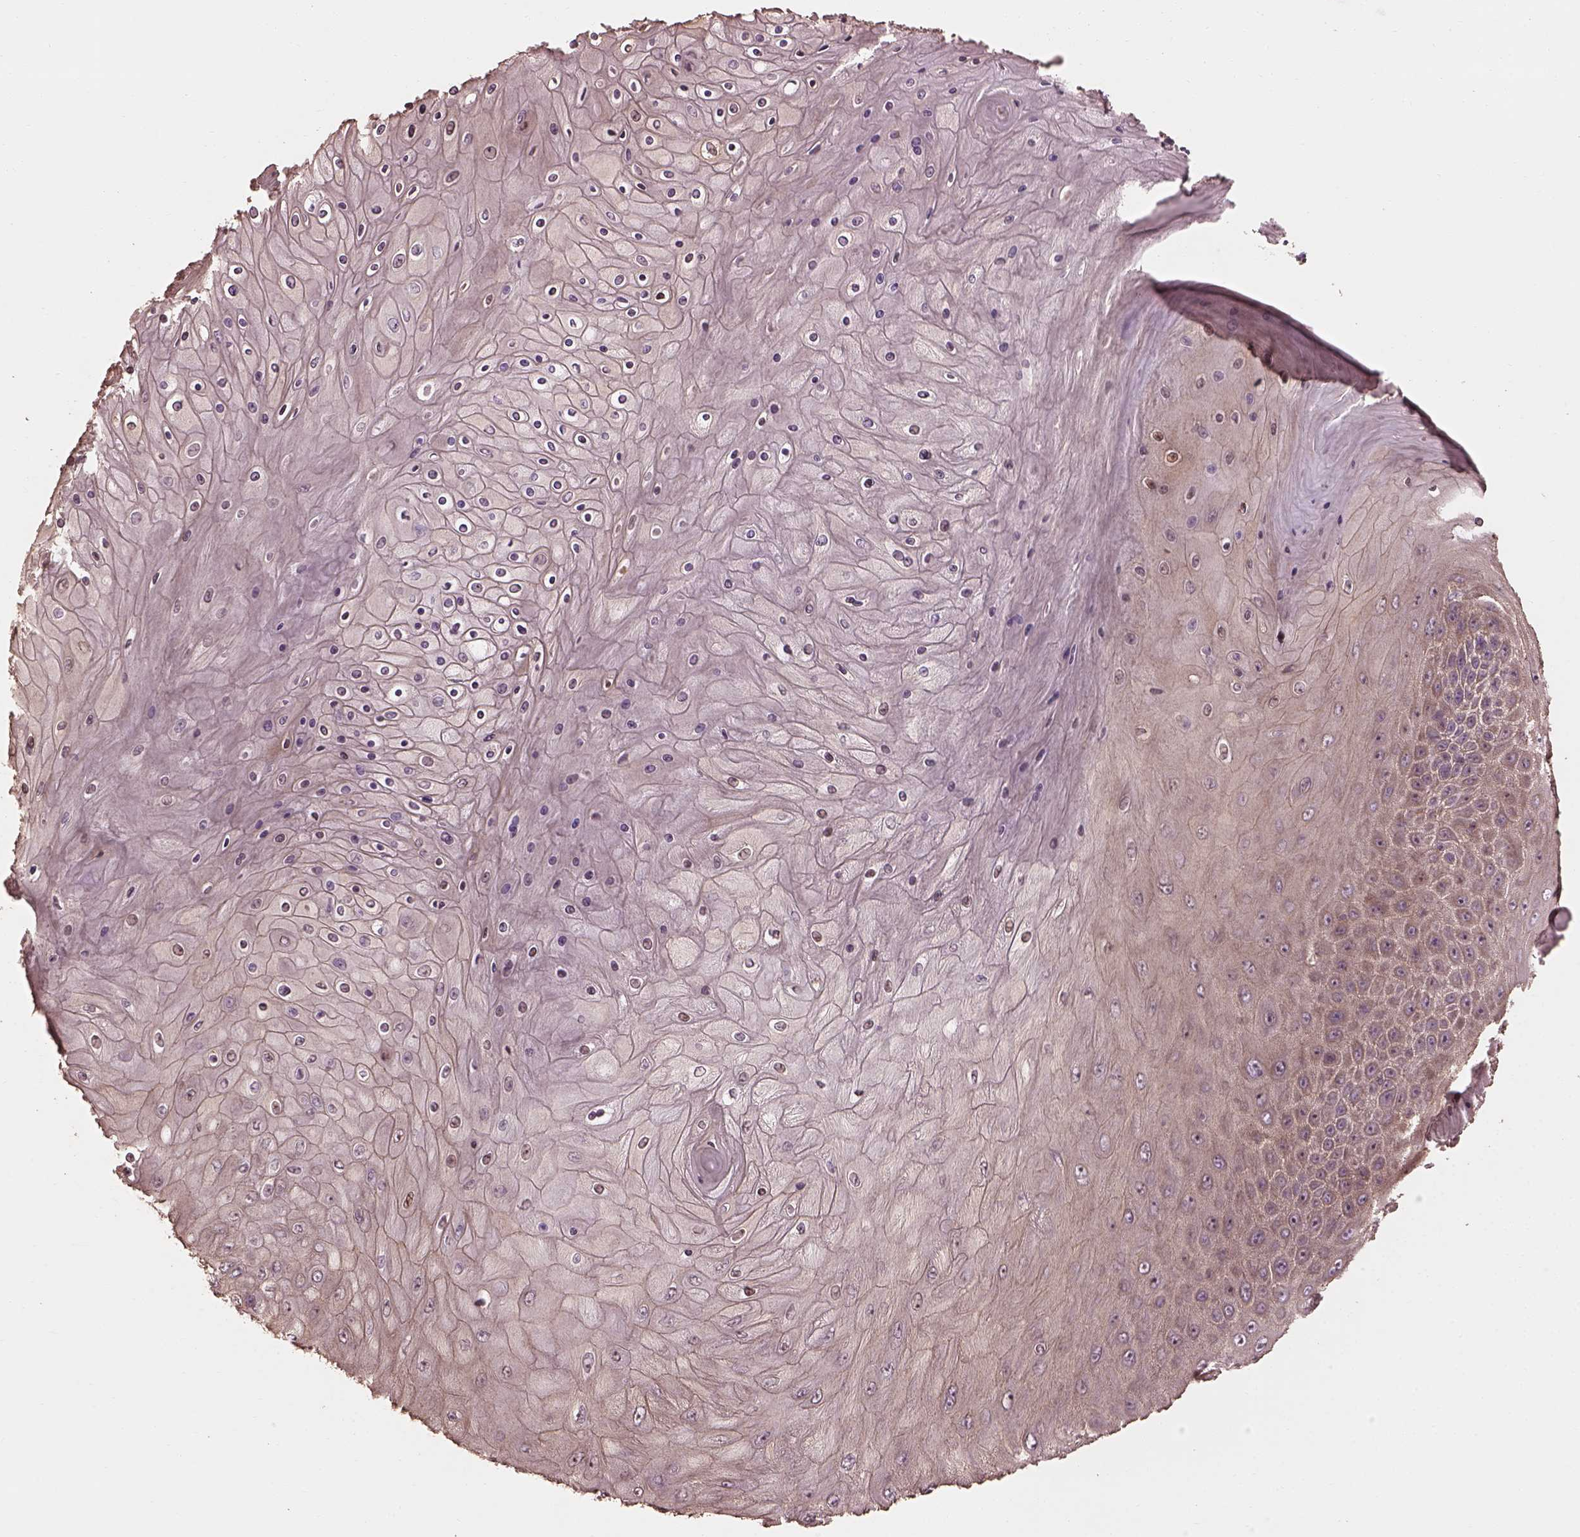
{"staining": {"intensity": "weak", "quantity": "25%-75%", "location": "cytoplasmic/membranous"}, "tissue": "skin cancer", "cell_type": "Tumor cells", "image_type": "cancer", "snomed": [{"axis": "morphology", "description": "Squamous cell carcinoma, NOS"}, {"axis": "topography", "description": "Skin"}], "caption": "Human skin cancer stained for a protein (brown) reveals weak cytoplasmic/membranous positive staining in about 25%-75% of tumor cells.", "gene": "METTL4", "patient": {"sex": "male", "age": 62}}